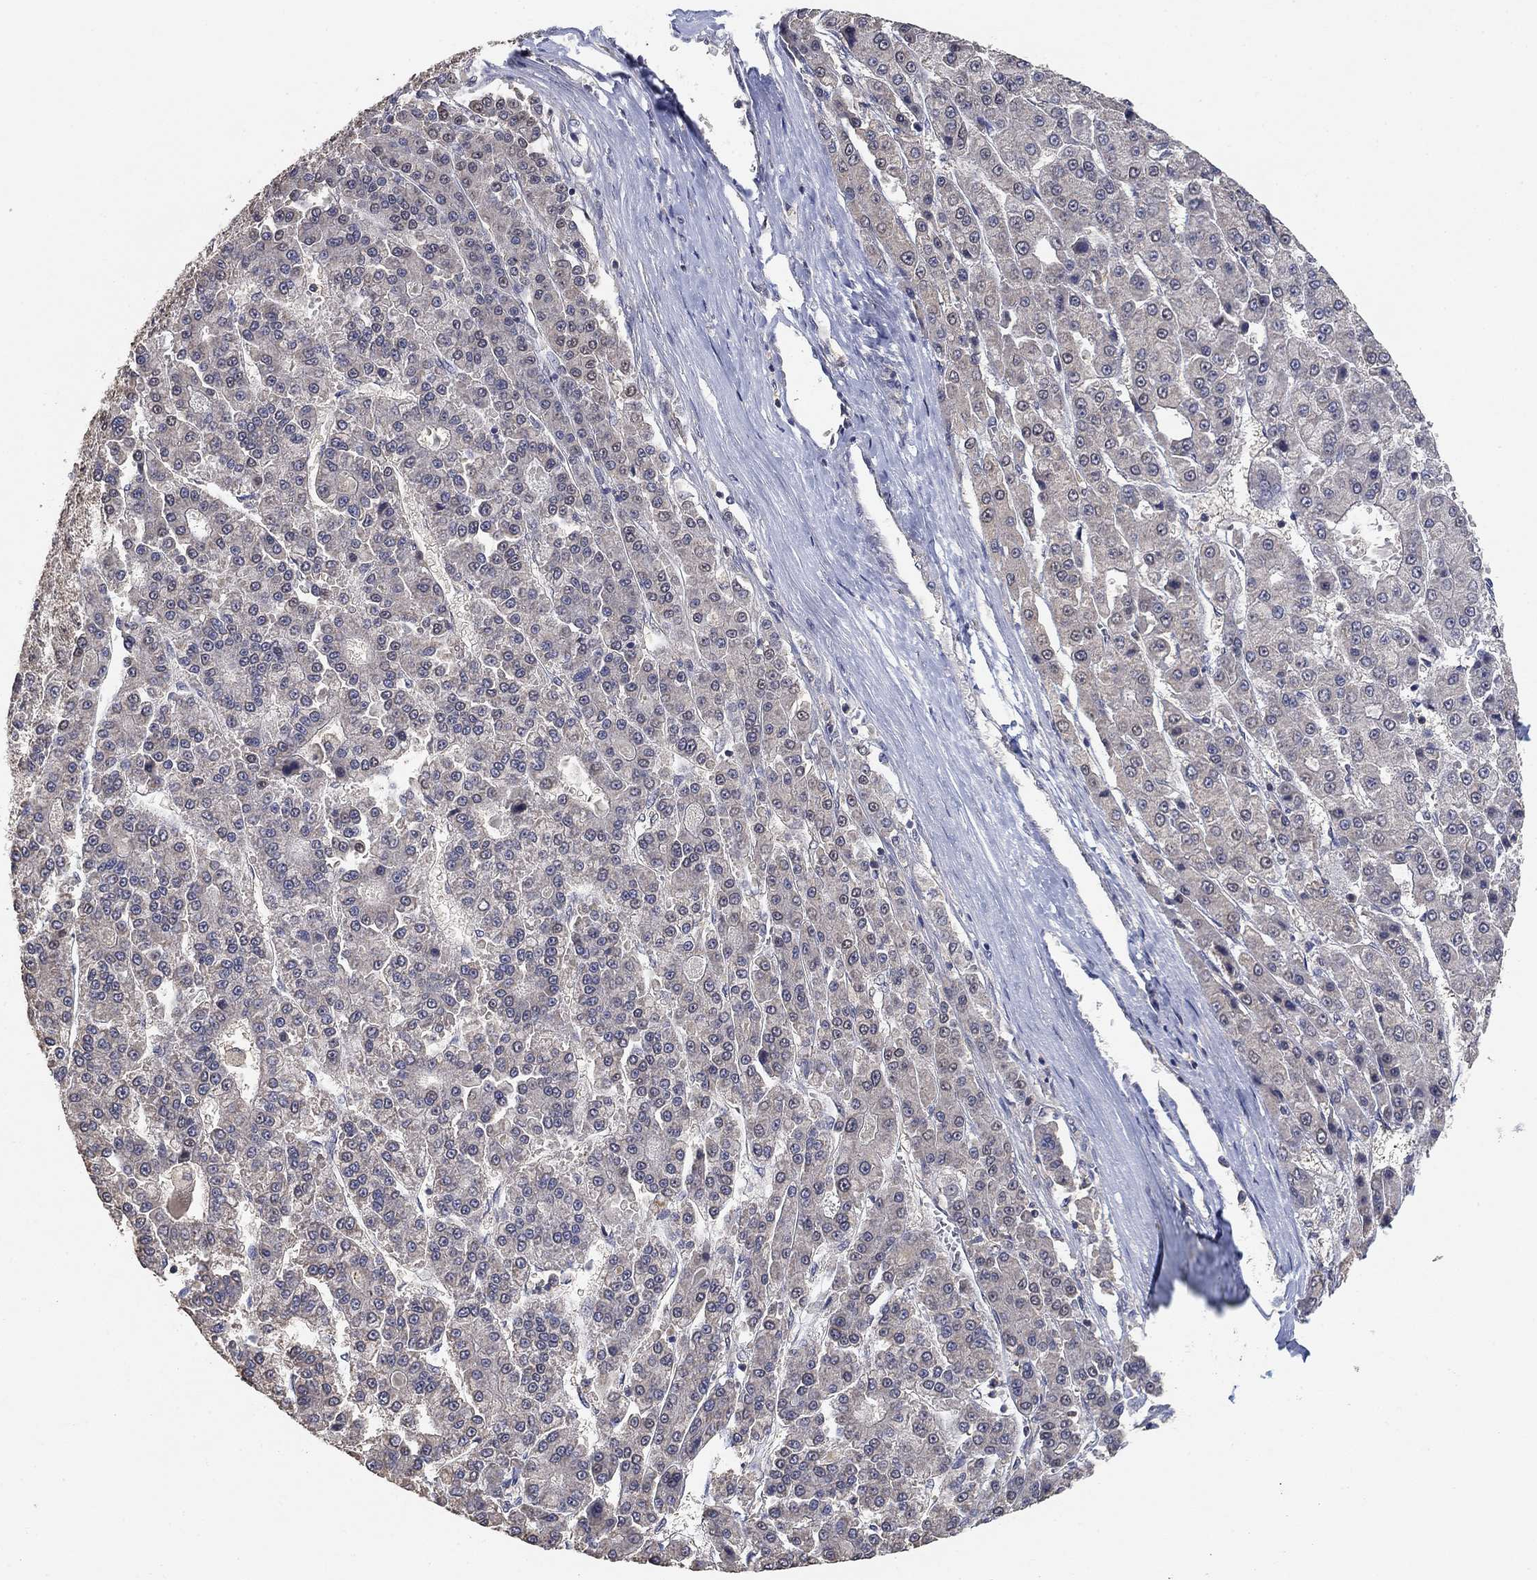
{"staining": {"intensity": "negative", "quantity": "none", "location": "none"}, "tissue": "liver cancer", "cell_type": "Tumor cells", "image_type": "cancer", "snomed": [{"axis": "morphology", "description": "Carcinoma, Hepatocellular, NOS"}, {"axis": "topography", "description": "Liver"}], "caption": "This is an immunohistochemistry (IHC) micrograph of hepatocellular carcinoma (liver). There is no positivity in tumor cells.", "gene": "CCDC43", "patient": {"sex": "male", "age": 70}}